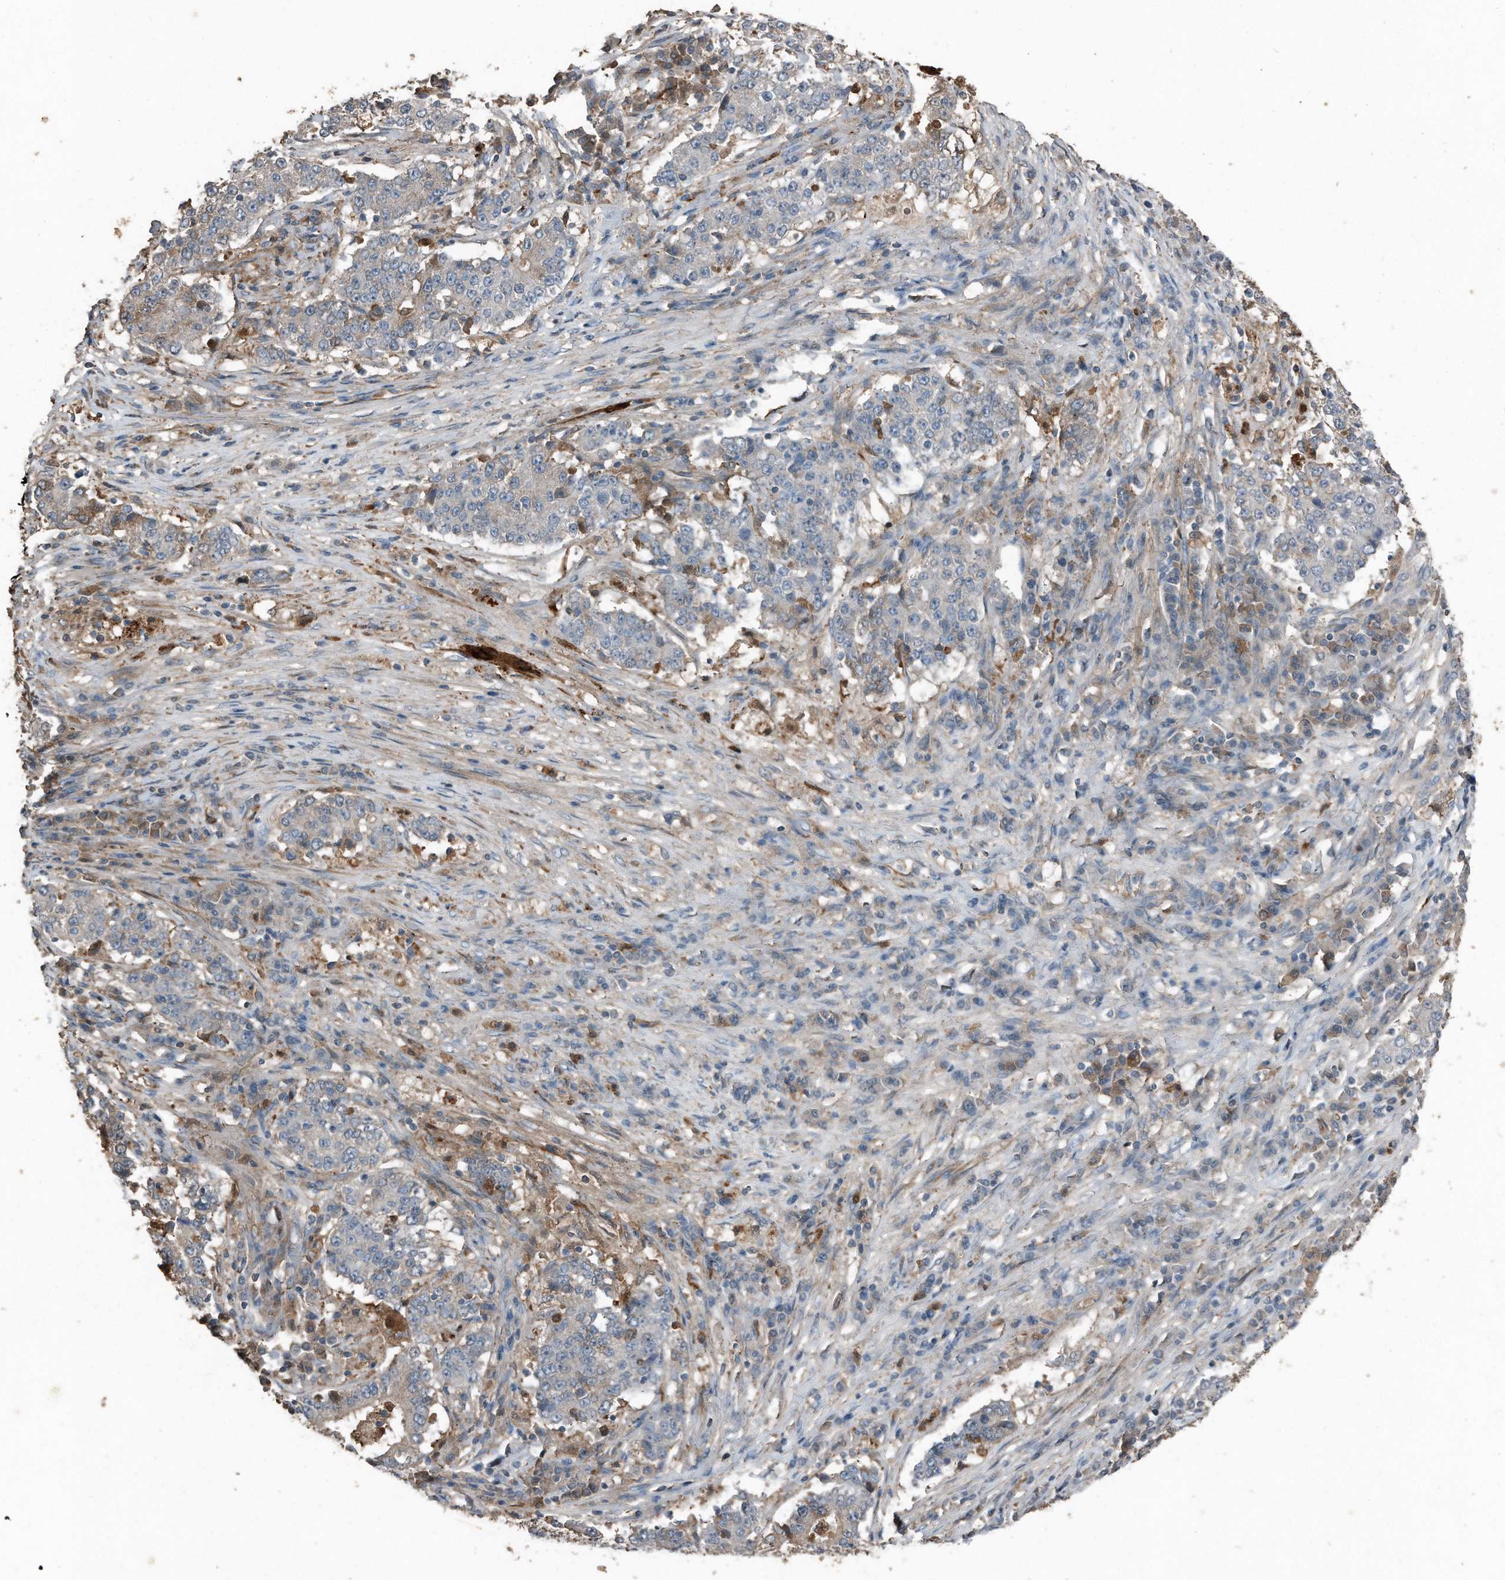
{"staining": {"intensity": "negative", "quantity": "none", "location": "none"}, "tissue": "stomach cancer", "cell_type": "Tumor cells", "image_type": "cancer", "snomed": [{"axis": "morphology", "description": "Adenocarcinoma, NOS"}, {"axis": "topography", "description": "Stomach"}], "caption": "Tumor cells show no significant protein expression in stomach adenocarcinoma.", "gene": "C9", "patient": {"sex": "male", "age": 59}}